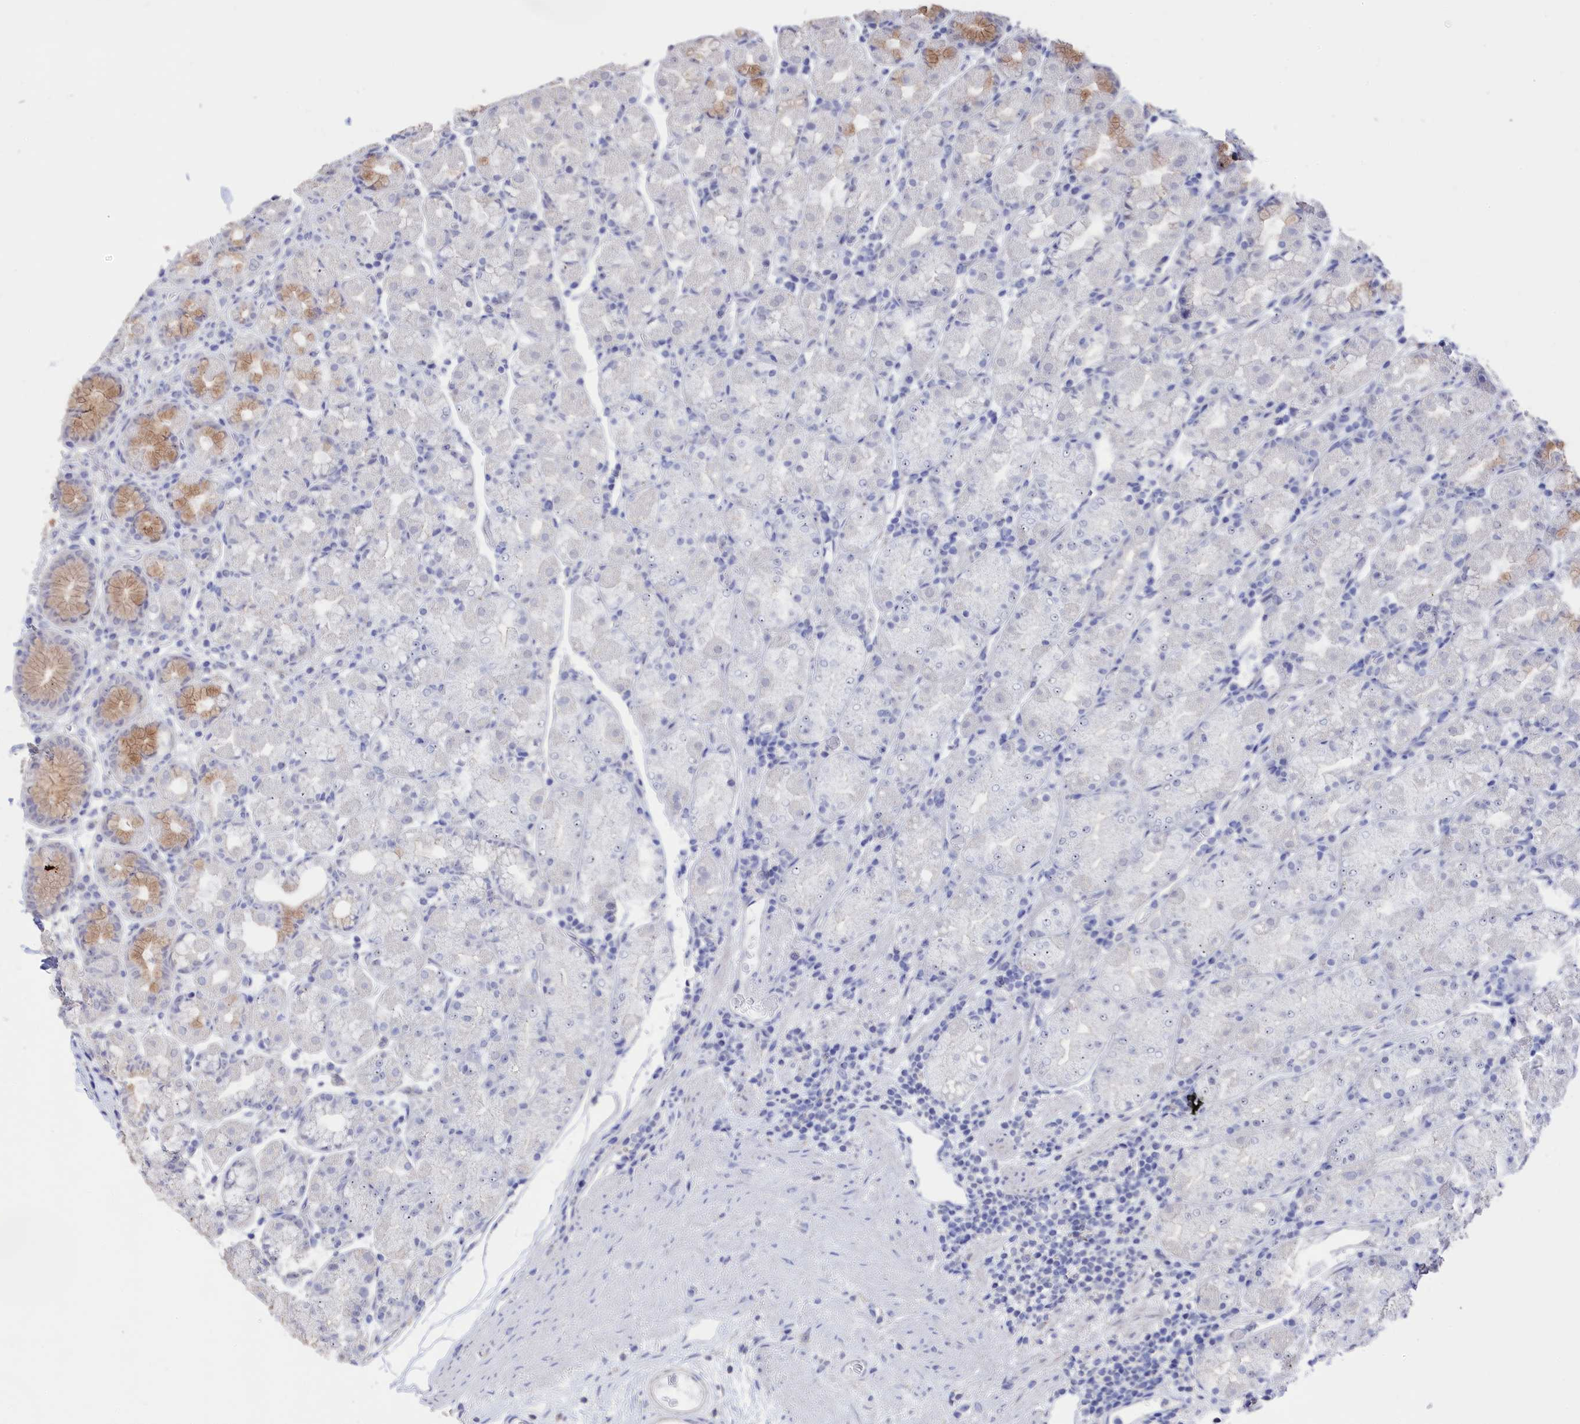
{"staining": {"intensity": "moderate", "quantity": "<25%", "location": "cytoplasmic/membranous"}, "tissue": "stomach", "cell_type": "Glandular cells", "image_type": "normal", "snomed": [{"axis": "morphology", "description": "Normal tissue, NOS"}, {"axis": "topography", "description": "Stomach, upper"}, {"axis": "topography", "description": "Stomach, lower"}, {"axis": "topography", "description": "Small intestine"}], "caption": "This image reveals immunohistochemistry staining of benign stomach, with low moderate cytoplasmic/membranous positivity in about <25% of glandular cells.", "gene": "SEMG2", "patient": {"sex": "male", "age": 68}}